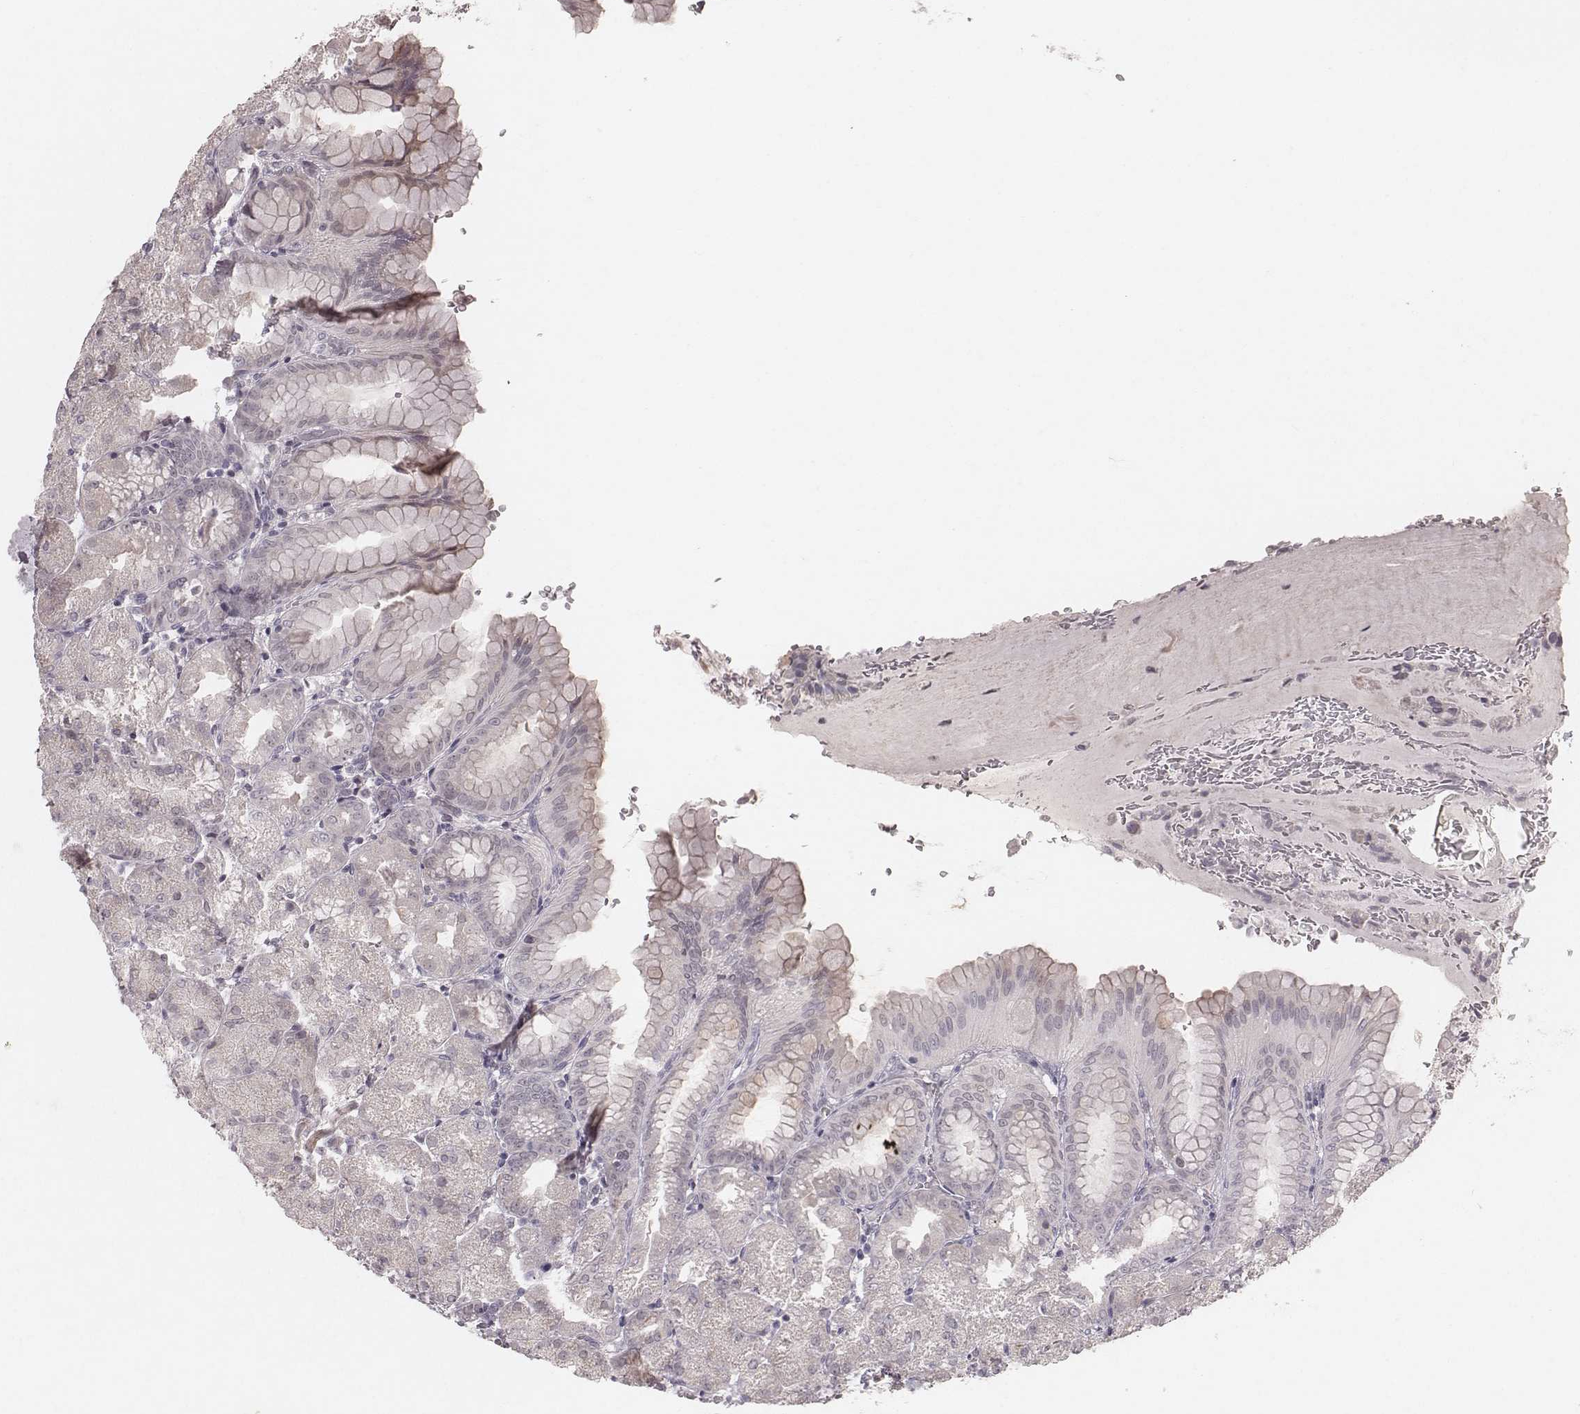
{"staining": {"intensity": "negative", "quantity": "none", "location": "none"}, "tissue": "stomach", "cell_type": "Glandular cells", "image_type": "normal", "snomed": [{"axis": "morphology", "description": "Normal tissue, NOS"}, {"axis": "topography", "description": "Stomach, upper"}, {"axis": "topography", "description": "Stomach"}, {"axis": "topography", "description": "Stomach, lower"}], "caption": "This is a photomicrograph of immunohistochemistry (IHC) staining of benign stomach, which shows no staining in glandular cells.", "gene": "FAM13B", "patient": {"sex": "male", "age": 62}}